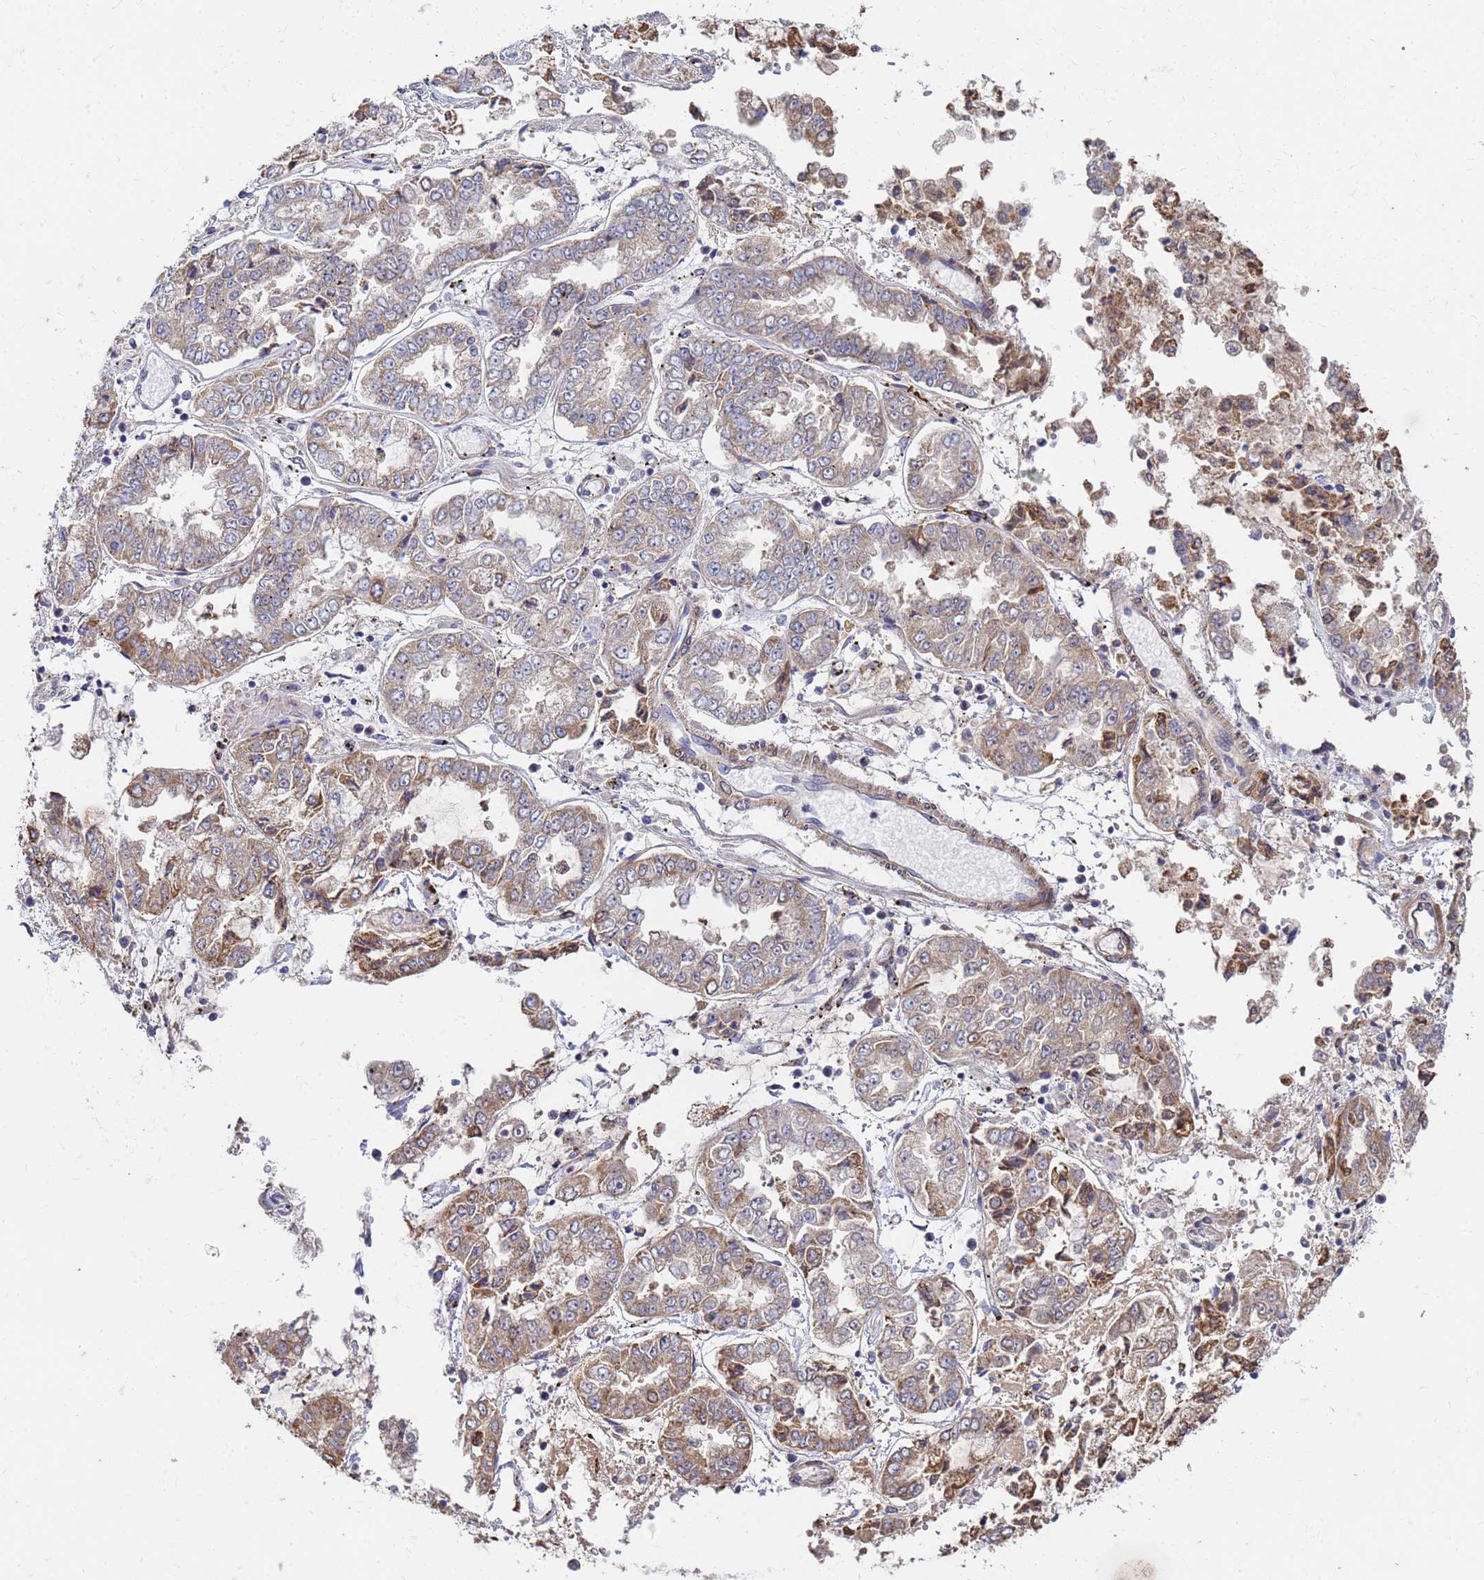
{"staining": {"intensity": "moderate", "quantity": "<25%", "location": "cytoplasmic/membranous"}, "tissue": "stomach cancer", "cell_type": "Tumor cells", "image_type": "cancer", "snomed": [{"axis": "morphology", "description": "Adenocarcinoma, NOS"}, {"axis": "topography", "description": "Stomach"}], "caption": "About <25% of tumor cells in stomach adenocarcinoma demonstrate moderate cytoplasmic/membranous protein positivity as visualized by brown immunohistochemical staining.", "gene": "C5orf34", "patient": {"sex": "male", "age": 76}}